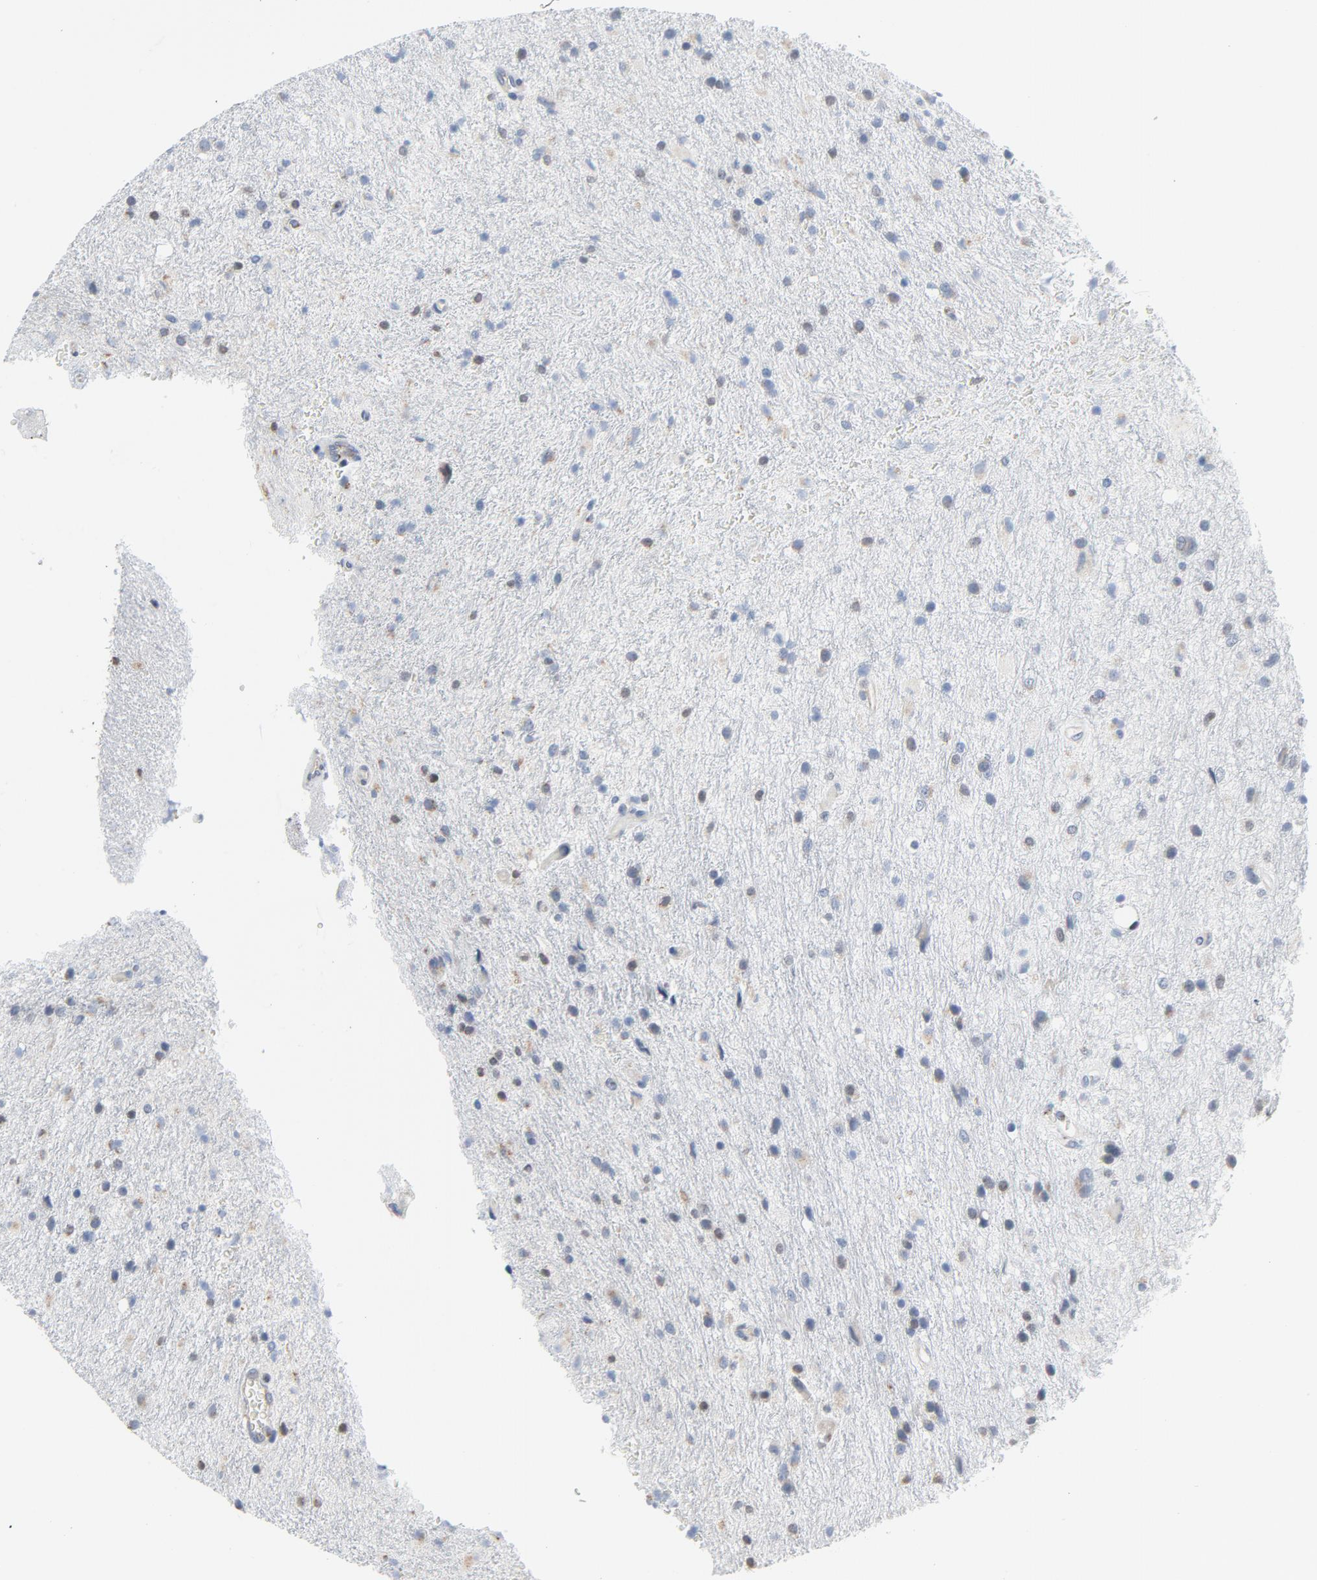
{"staining": {"intensity": "weak", "quantity": "<25%", "location": "cytoplasmic/membranous,nuclear"}, "tissue": "glioma", "cell_type": "Tumor cells", "image_type": "cancer", "snomed": [{"axis": "morphology", "description": "Normal tissue, NOS"}, {"axis": "morphology", "description": "Glioma, malignant, High grade"}, {"axis": "topography", "description": "Cerebral cortex"}], "caption": "This is an immunohistochemistry (IHC) image of high-grade glioma (malignant). There is no staining in tumor cells.", "gene": "YIPF6", "patient": {"sex": "male", "age": 56}}